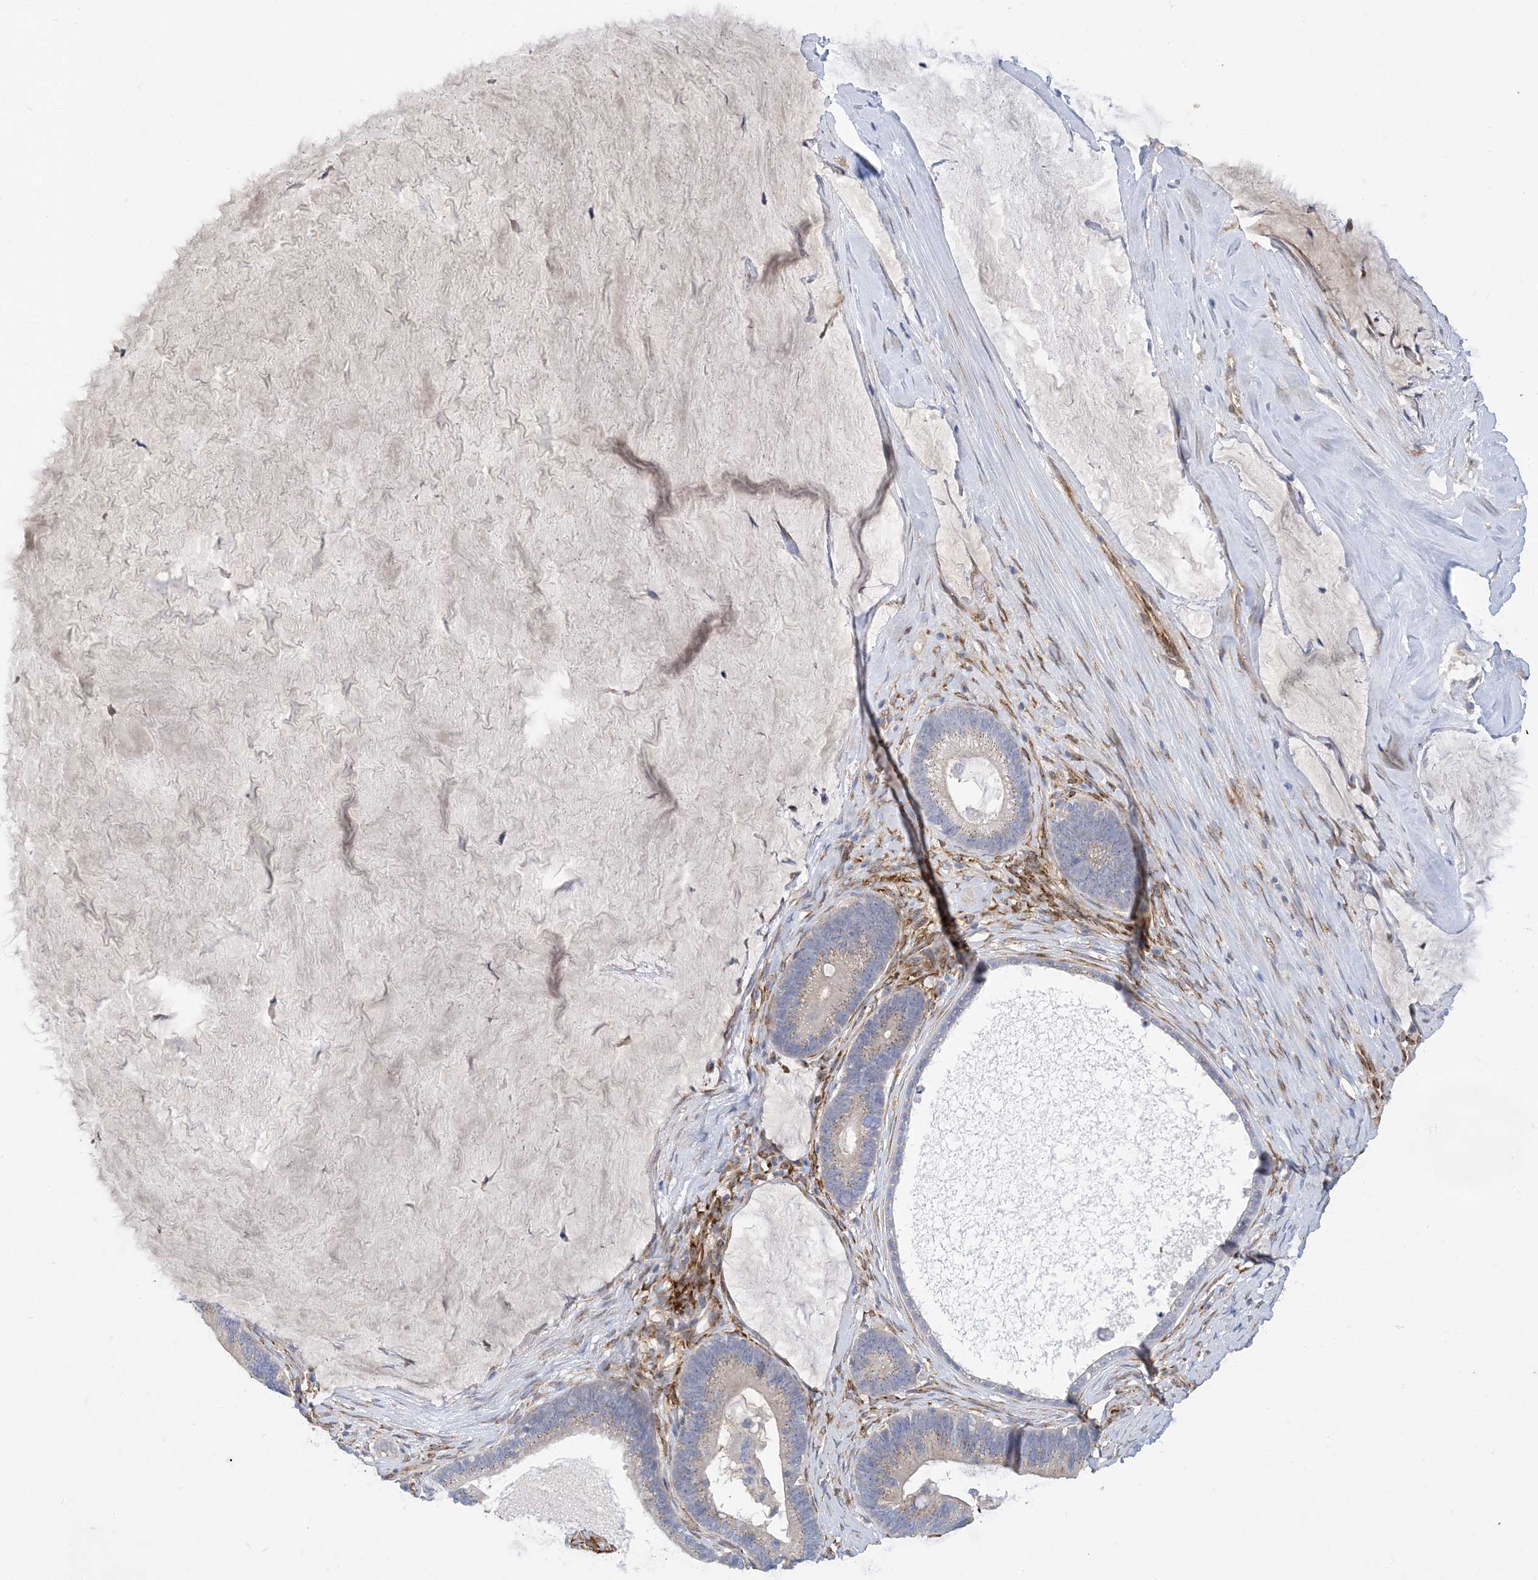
{"staining": {"intensity": "weak", "quantity": "<25%", "location": "cytoplasmic/membranous"}, "tissue": "ovarian cancer", "cell_type": "Tumor cells", "image_type": "cancer", "snomed": [{"axis": "morphology", "description": "Cystadenocarcinoma, mucinous, NOS"}, {"axis": "topography", "description": "Ovary"}], "caption": "An image of human mucinous cystadenocarcinoma (ovarian) is negative for staining in tumor cells. (DAB immunohistochemistry visualized using brightfield microscopy, high magnification).", "gene": "RBMS3", "patient": {"sex": "female", "age": 61}}